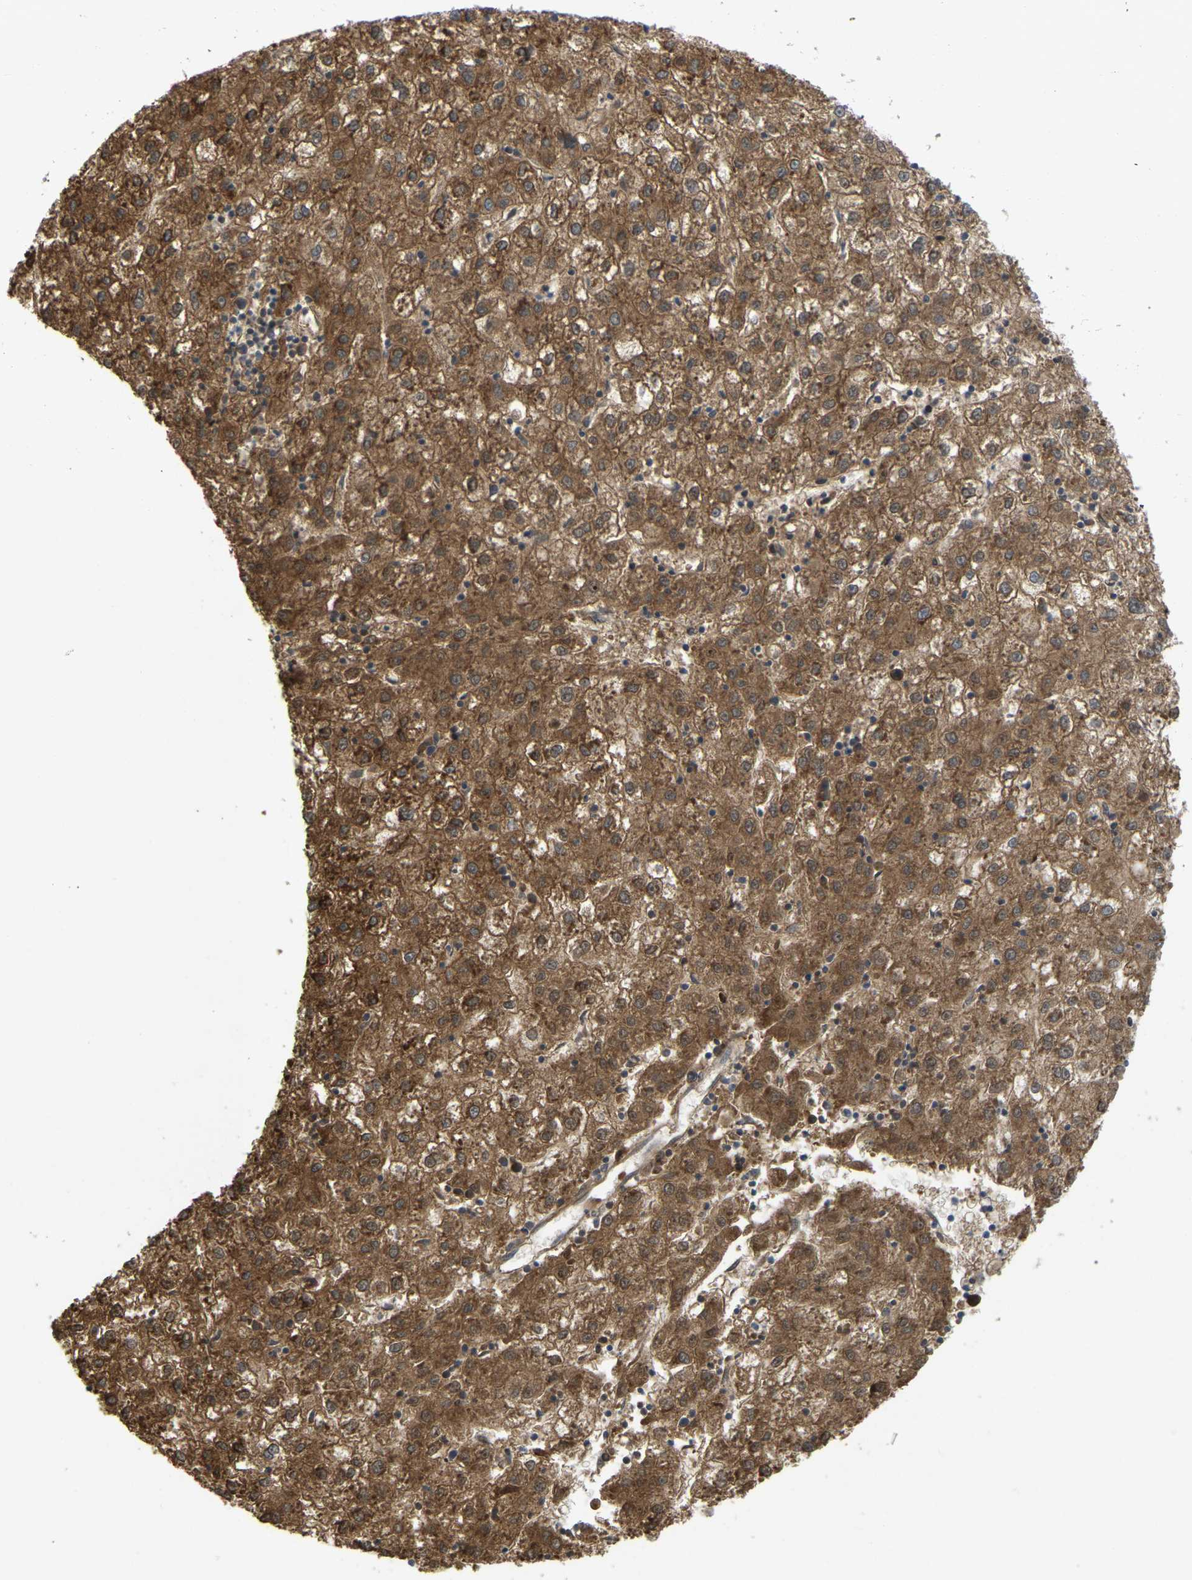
{"staining": {"intensity": "moderate", "quantity": ">75%", "location": "cytoplasmic/membranous"}, "tissue": "liver cancer", "cell_type": "Tumor cells", "image_type": "cancer", "snomed": [{"axis": "morphology", "description": "Carcinoma, Hepatocellular, NOS"}, {"axis": "topography", "description": "Liver"}], "caption": "Immunohistochemical staining of human hepatocellular carcinoma (liver) shows moderate cytoplasmic/membranous protein expression in approximately >75% of tumor cells.", "gene": "SERPINB5", "patient": {"sex": "male", "age": 72}}